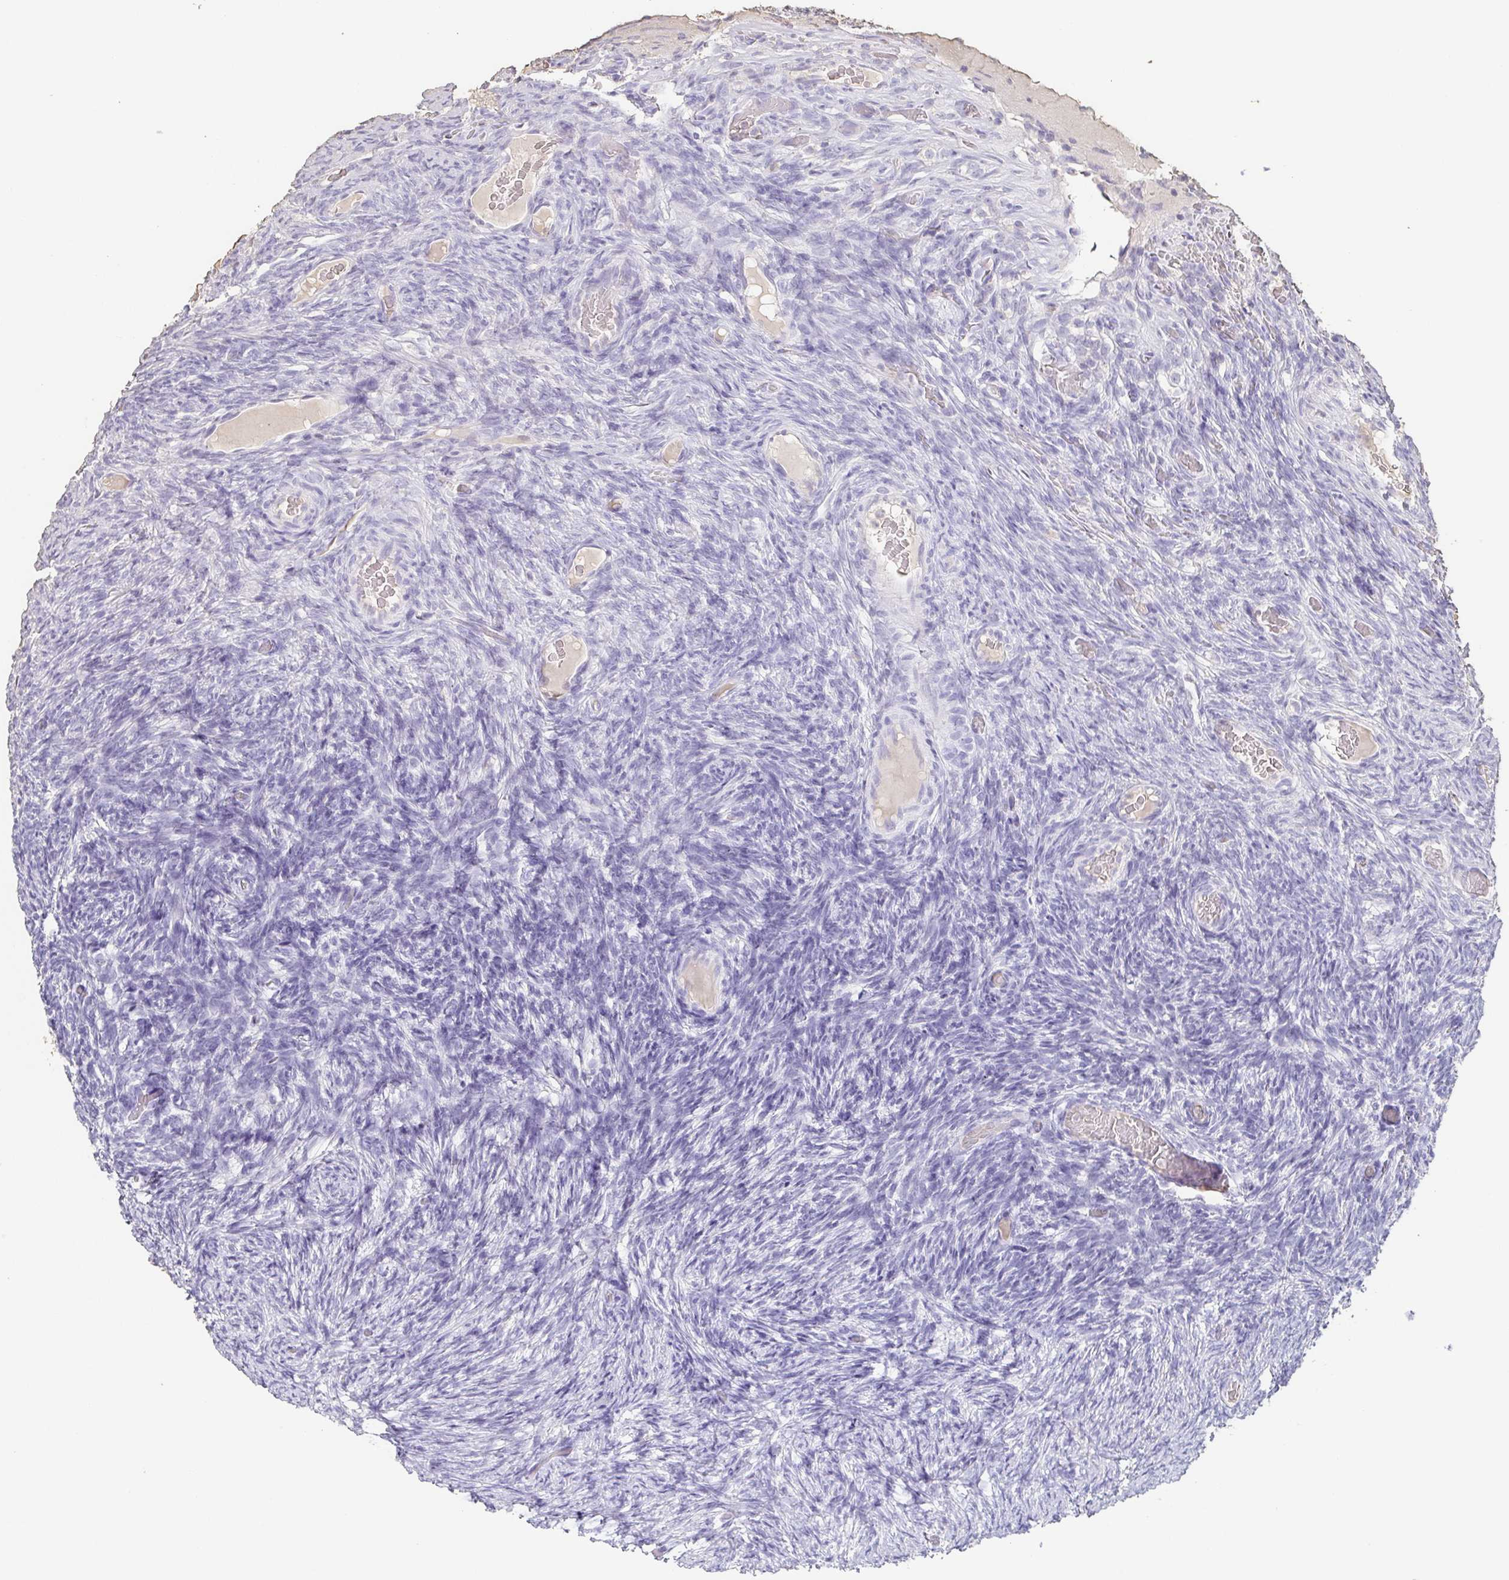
{"staining": {"intensity": "negative", "quantity": "none", "location": "none"}, "tissue": "ovary", "cell_type": "Ovarian stroma cells", "image_type": "normal", "snomed": [{"axis": "morphology", "description": "Normal tissue, NOS"}, {"axis": "topography", "description": "Ovary"}], "caption": "The immunohistochemistry micrograph has no significant staining in ovarian stroma cells of ovary. The staining was performed using DAB to visualize the protein expression in brown, while the nuclei were stained in blue with hematoxylin (Magnification: 20x).", "gene": "BPIFA2", "patient": {"sex": "female", "age": 34}}